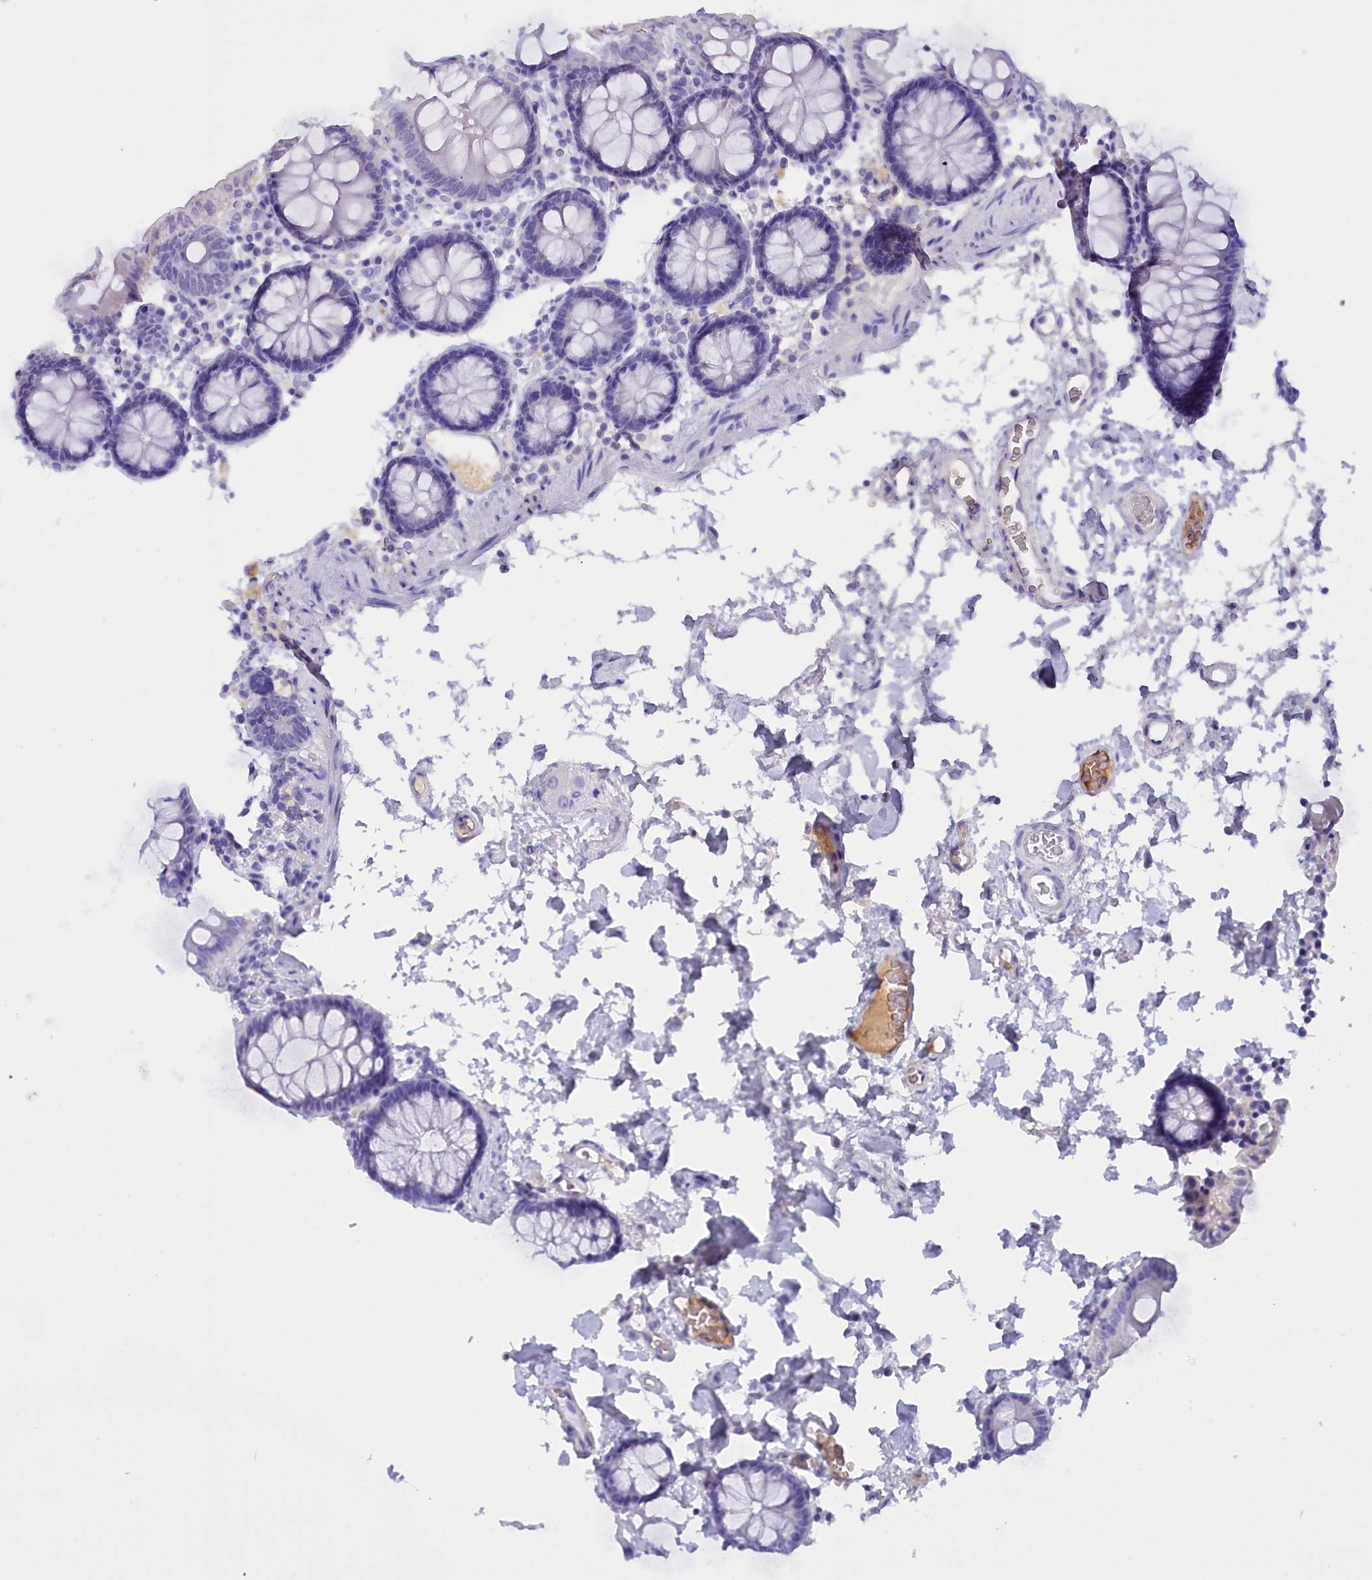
{"staining": {"intensity": "weak", "quantity": "25%-75%", "location": "cytoplasmic/membranous"}, "tissue": "colon", "cell_type": "Endothelial cells", "image_type": "normal", "snomed": [{"axis": "morphology", "description": "Normal tissue, NOS"}, {"axis": "topography", "description": "Colon"}], "caption": "A micrograph of human colon stained for a protein demonstrates weak cytoplasmic/membranous brown staining in endothelial cells. The staining was performed using DAB (3,3'-diaminobenzidine), with brown indicating positive protein expression. Nuclei are stained blue with hematoxylin.", "gene": "PROK2", "patient": {"sex": "male", "age": 75}}